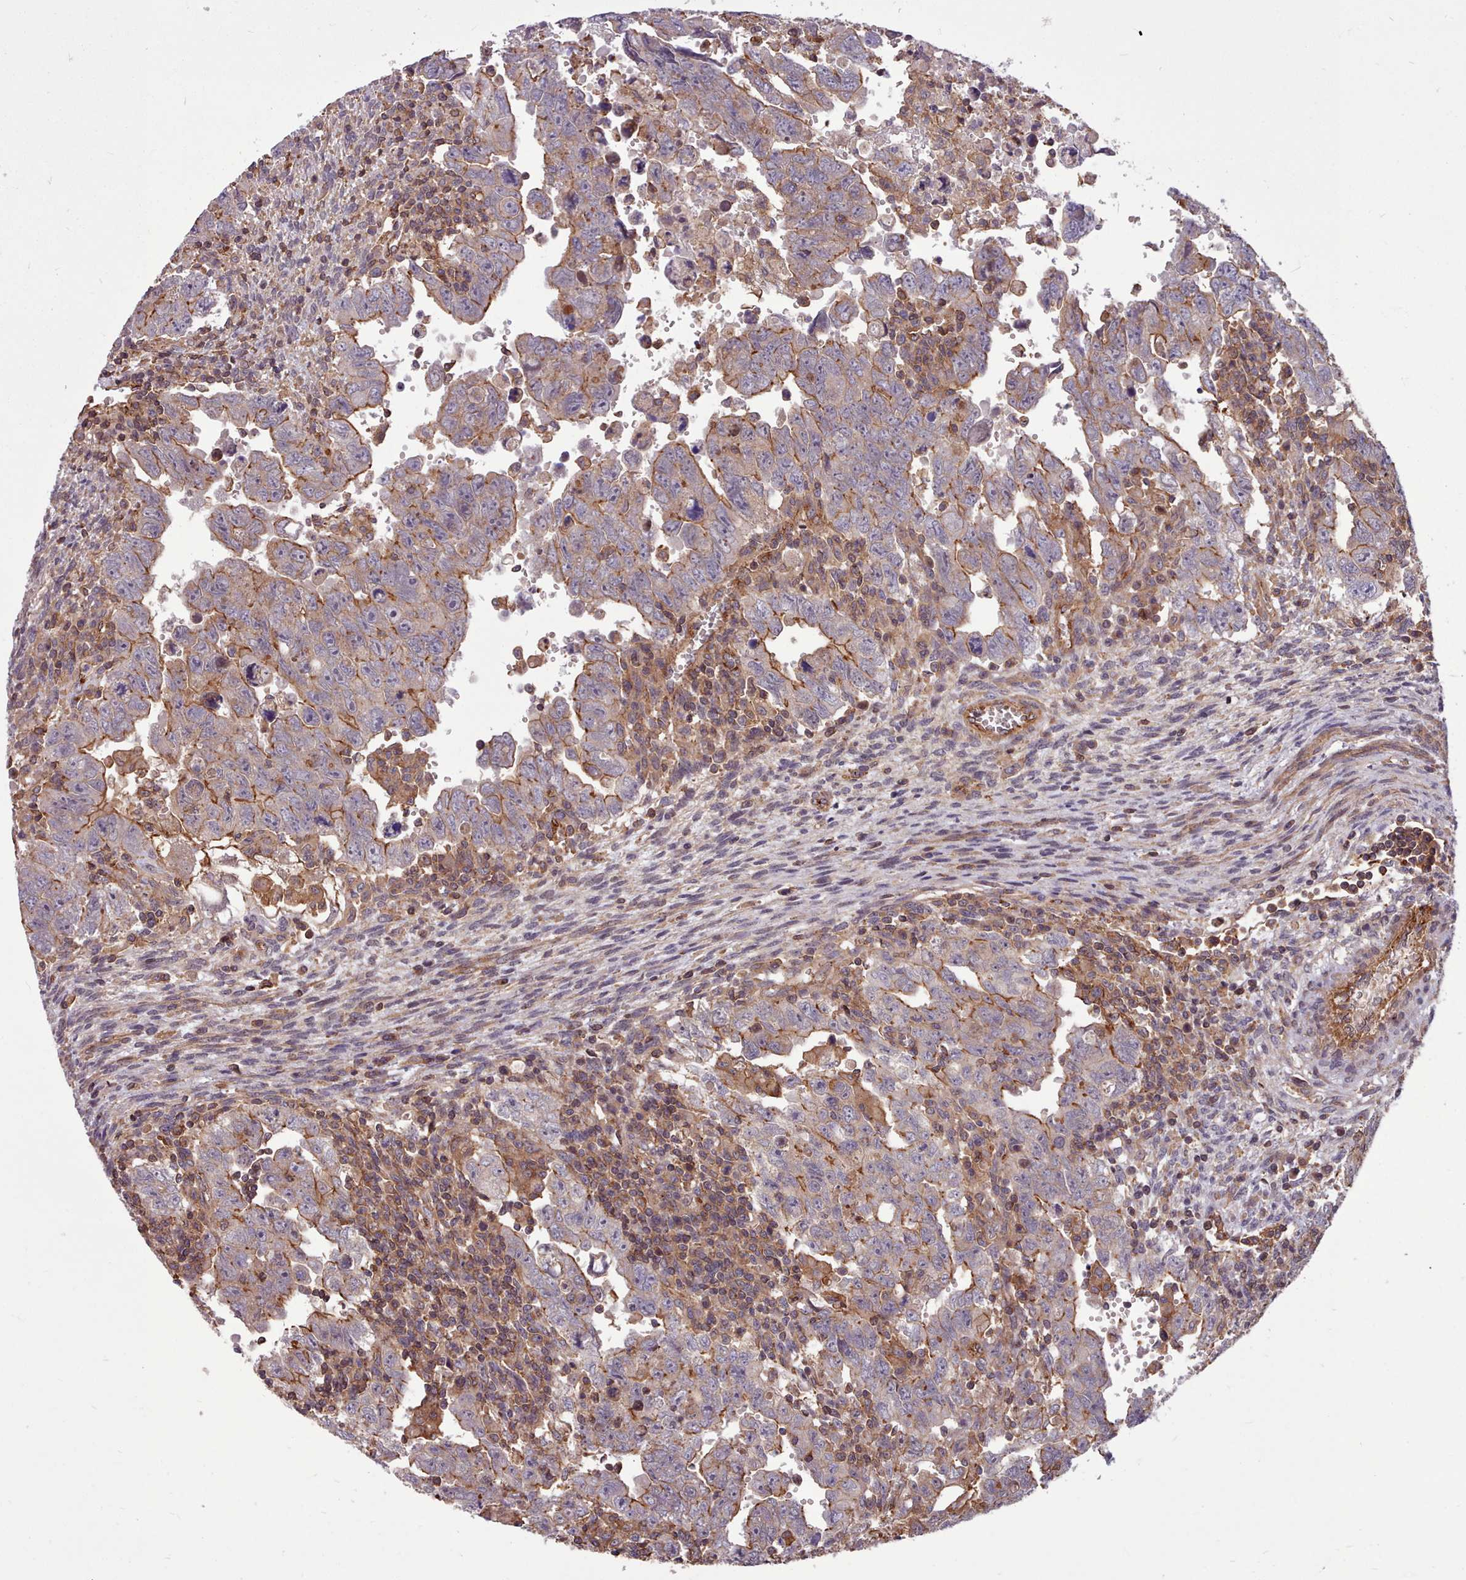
{"staining": {"intensity": "moderate", "quantity": "<25%", "location": "cytoplasmic/membranous"}, "tissue": "testis cancer", "cell_type": "Tumor cells", "image_type": "cancer", "snomed": [{"axis": "morphology", "description": "Carcinoma, Embryonal, NOS"}, {"axis": "topography", "description": "Testis"}], "caption": "Immunohistochemical staining of human embryonal carcinoma (testis) displays low levels of moderate cytoplasmic/membranous protein positivity in about <25% of tumor cells.", "gene": "STUB1", "patient": {"sex": "male", "age": 28}}